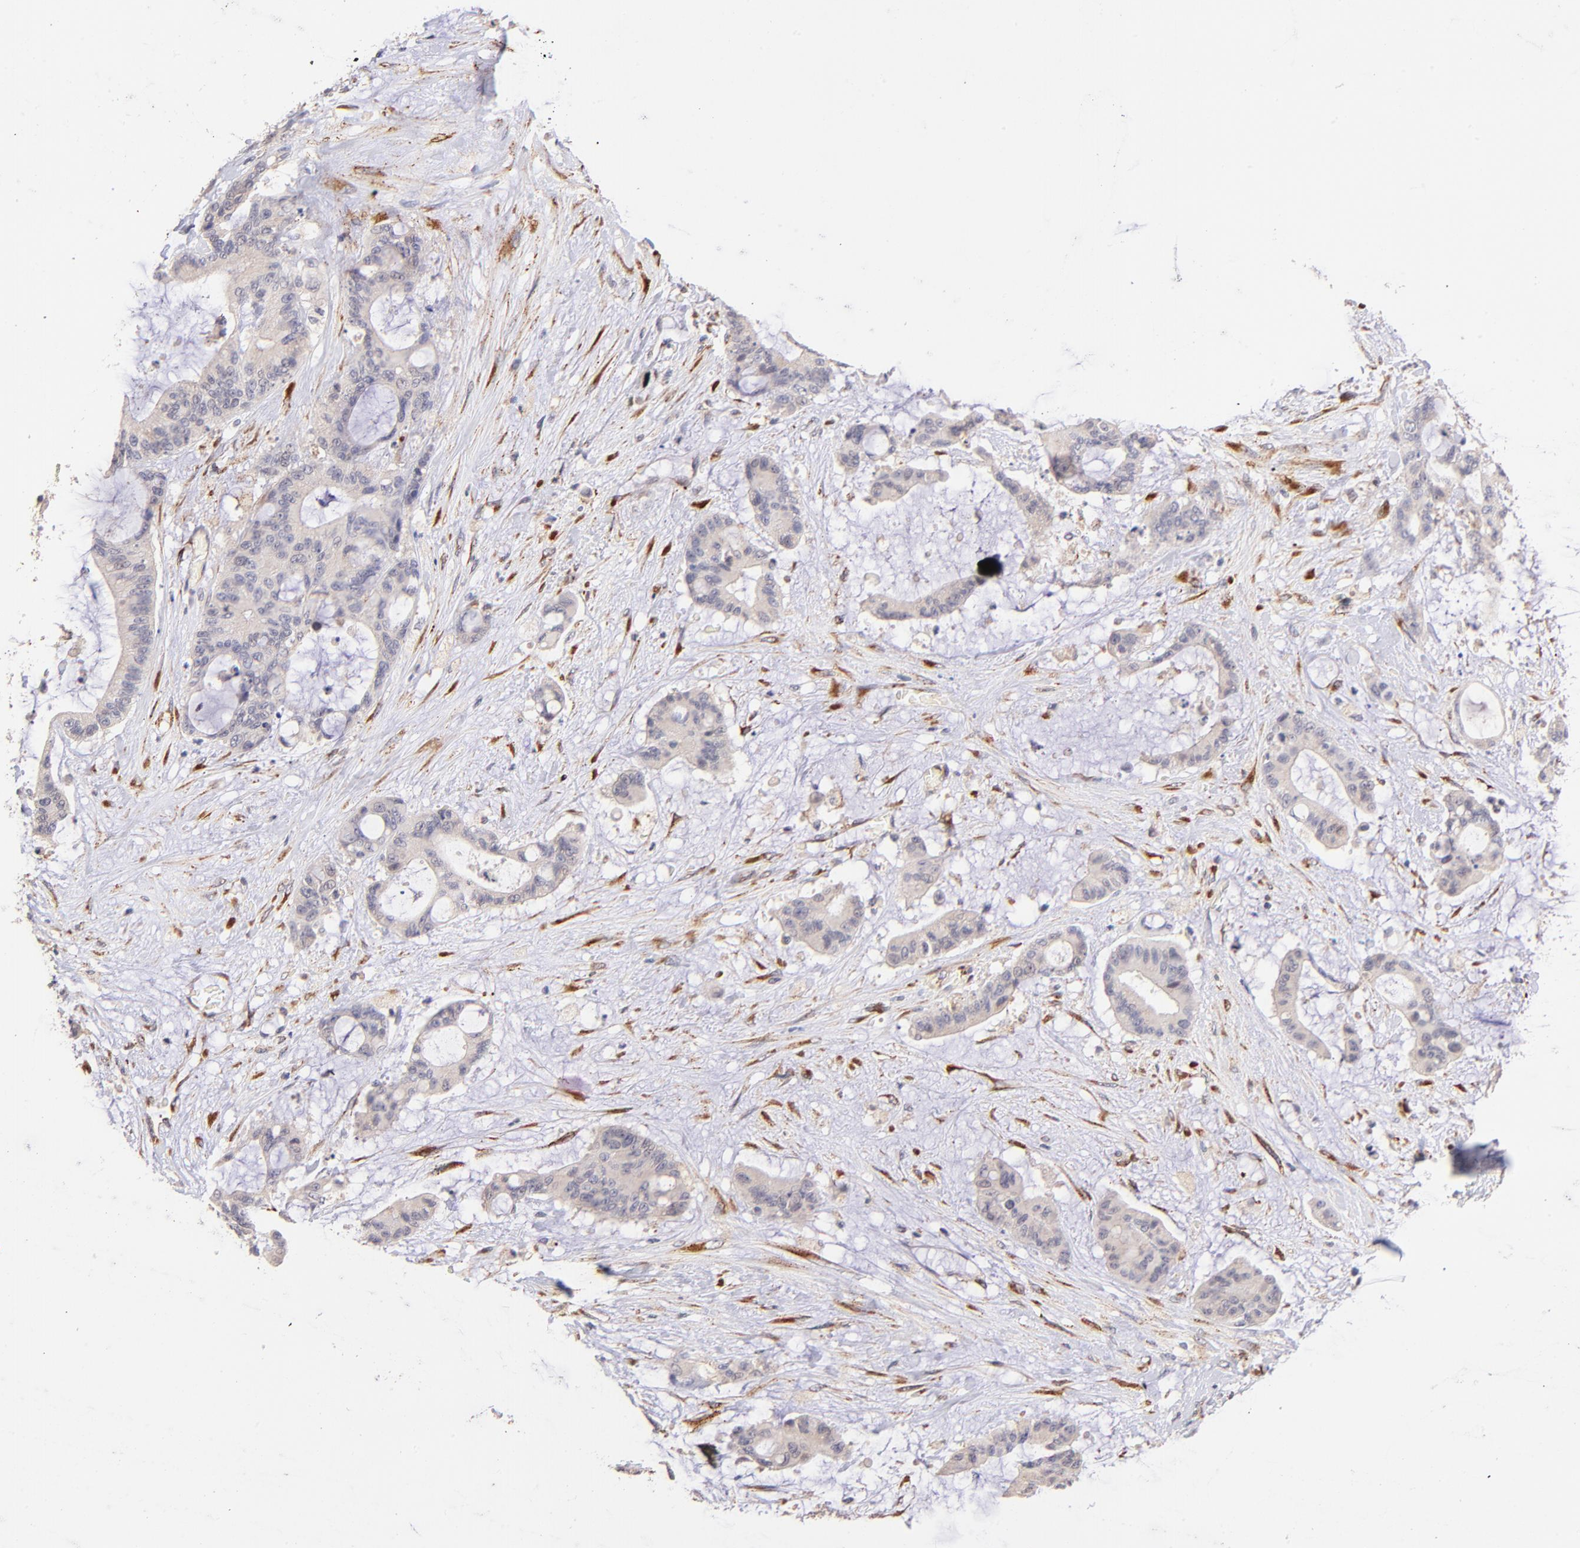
{"staining": {"intensity": "weak", "quantity": "<25%", "location": "cytoplasmic/membranous"}, "tissue": "liver cancer", "cell_type": "Tumor cells", "image_type": "cancer", "snomed": [{"axis": "morphology", "description": "Cholangiocarcinoma"}, {"axis": "topography", "description": "Liver"}], "caption": "Liver cancer was stained to show a protein in brown. There is no significant positivity in tumor cells.", "gene": "SPARC", "patient": {"sex": "female", "age": 73}}